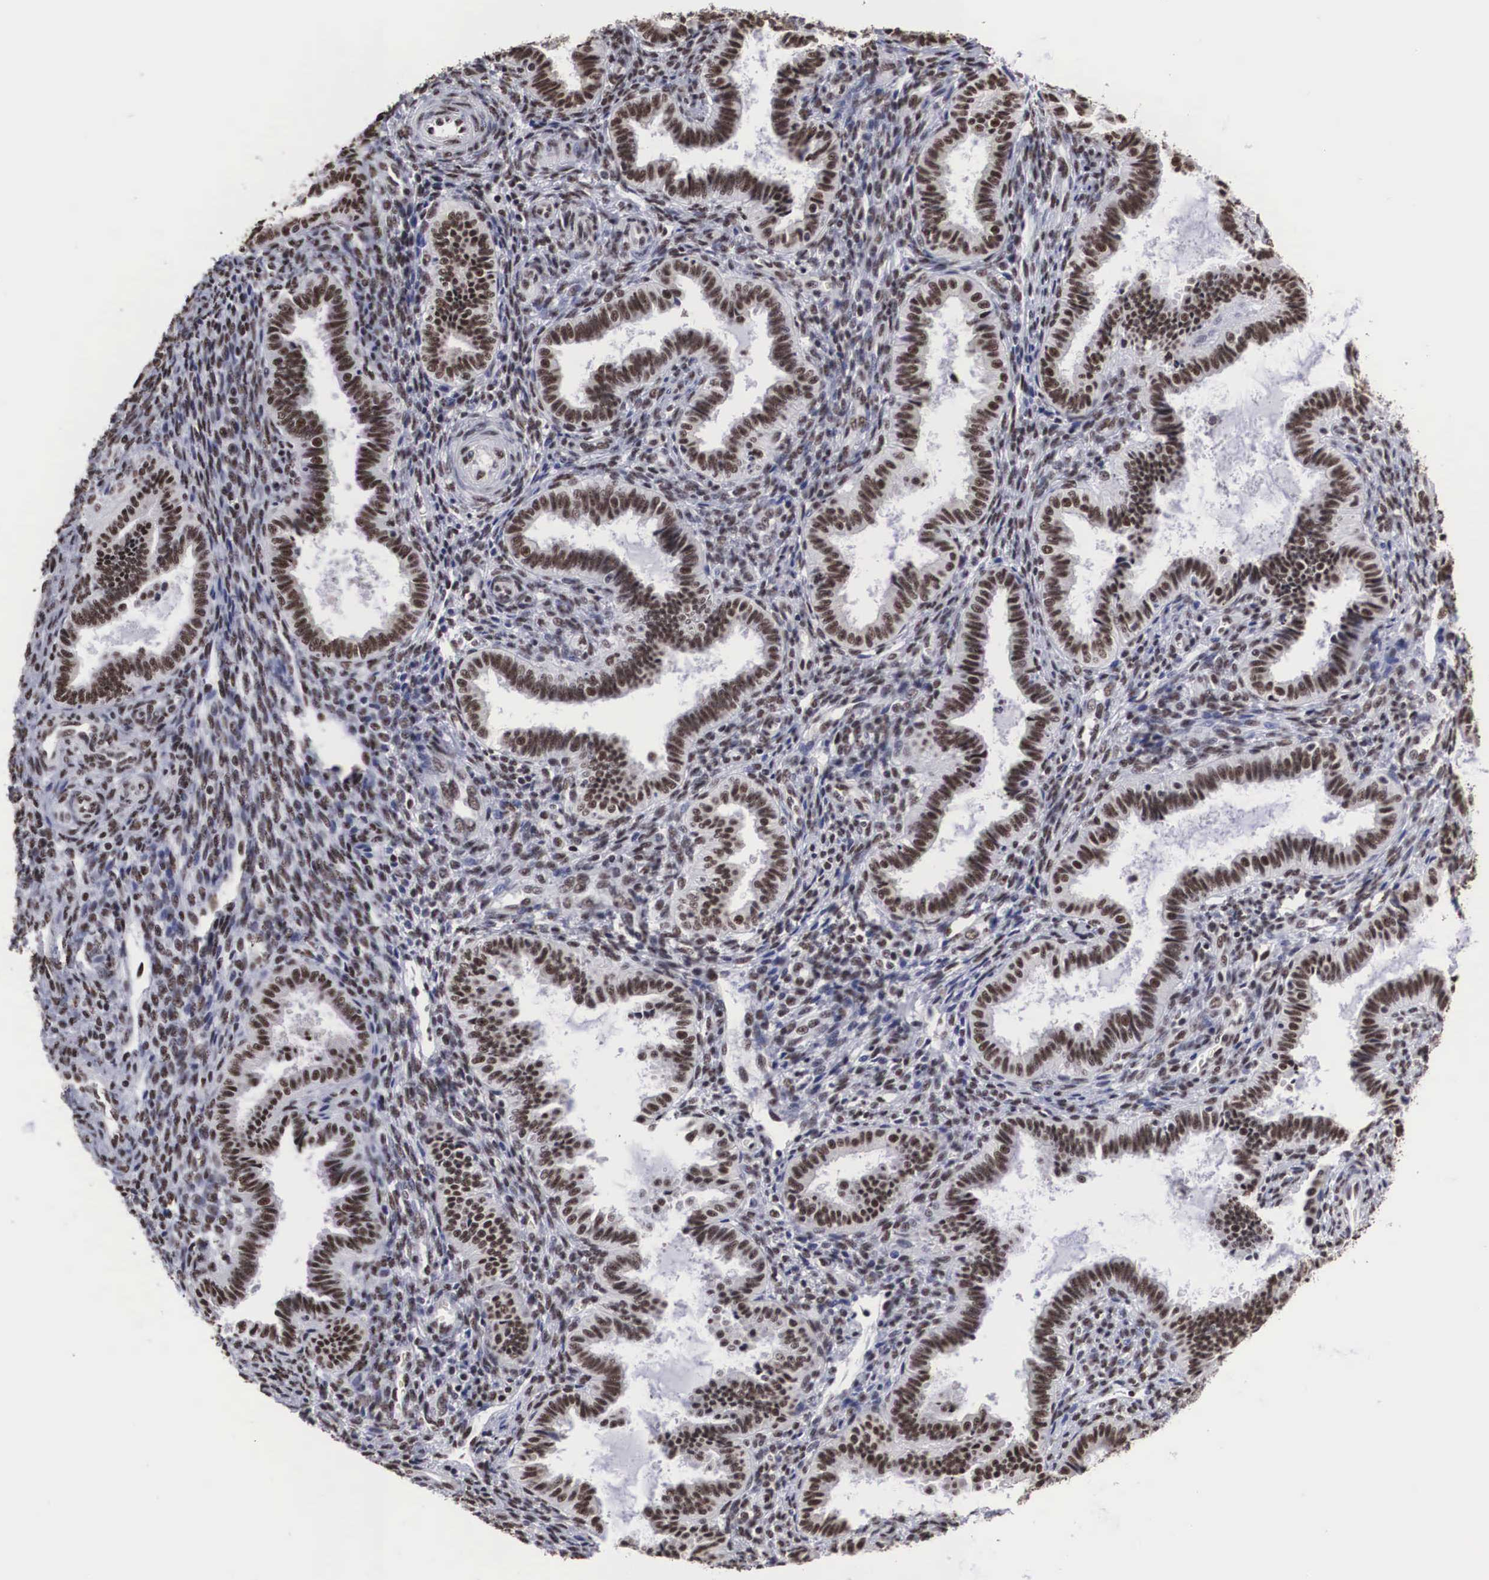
{"staining": {"intensity": "weak", "quantity": "25%-75%", "location": "nuclear"}, "tissue": "endometrium", "cell_type": "Cells in endometrial stroma", "image_type": "normal", "snomed": [{"axis": "morphology", "description": "Normal tissue, NOS"}, {"axis": "topography", "description": "Endometrium"}], "caption": "A high-resolution photomicrograph shows IHC staining of unremarkable endometrium, which exhibits weak nuclear staining in approximately 25%-75% of cells in endometrial stroma. (DAB (3,3'-diaminobenzidine) IHC with brightfield microscopy, high magnification).", "gene": "ACIN1", "patient": {"sex": "female", "age": 36}}